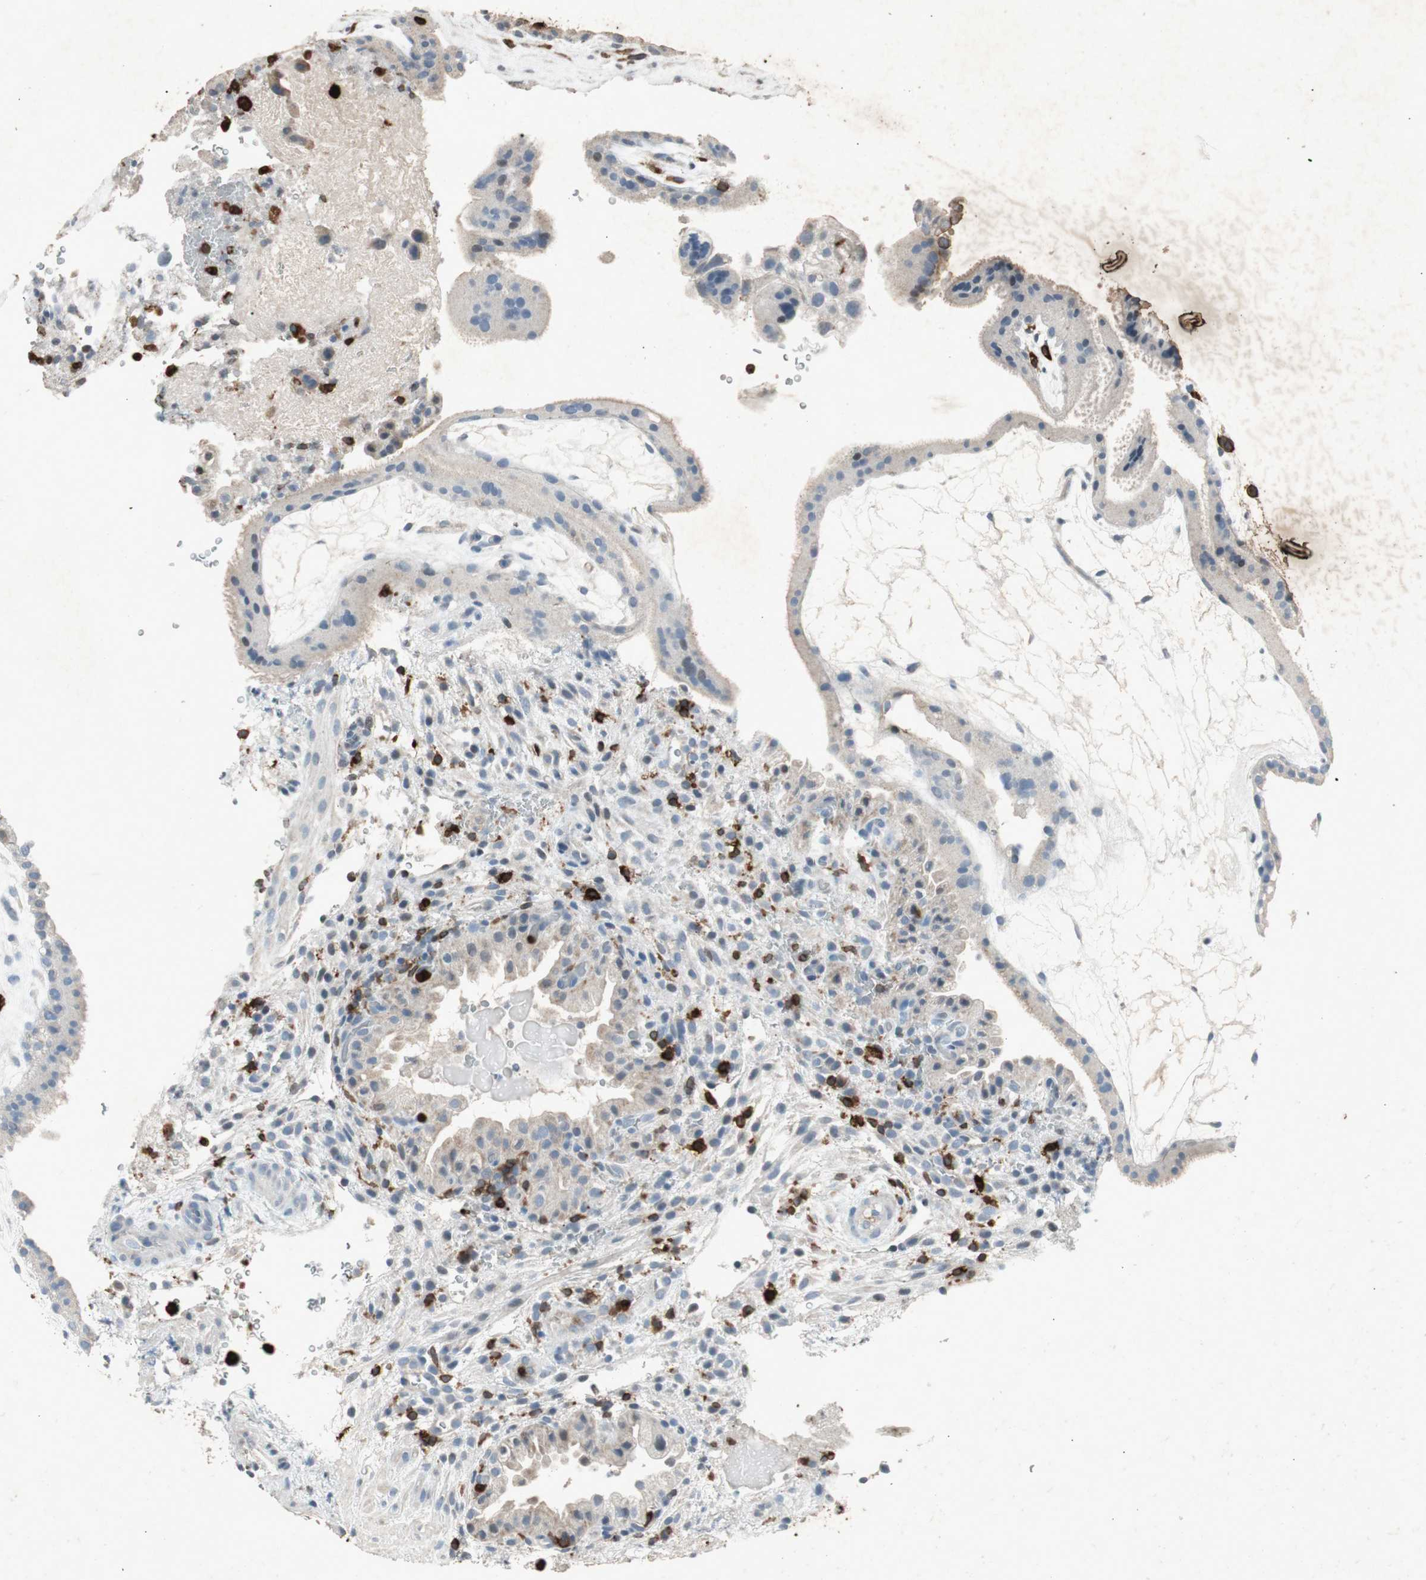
{"staining": {"intensity": "negative", "quantity": "none", "location": "none"}, "tissue": "placenta", "cell_type": "Trophoblastic cells", "image_type": "normal", "snomed": [{"axis": "morphology", "description": "Normal tissue, NOS"}, {"axis": "topography", "description": "Placenta"}], "caption": "Immunohistochemistry (IHC) histopathology image of unremarkable placenta stained for a protein (brown), which displays no expression in trophoblastic cells.", "gene": "TYROBP", "patient": {"sex": "female", "age": 19}}